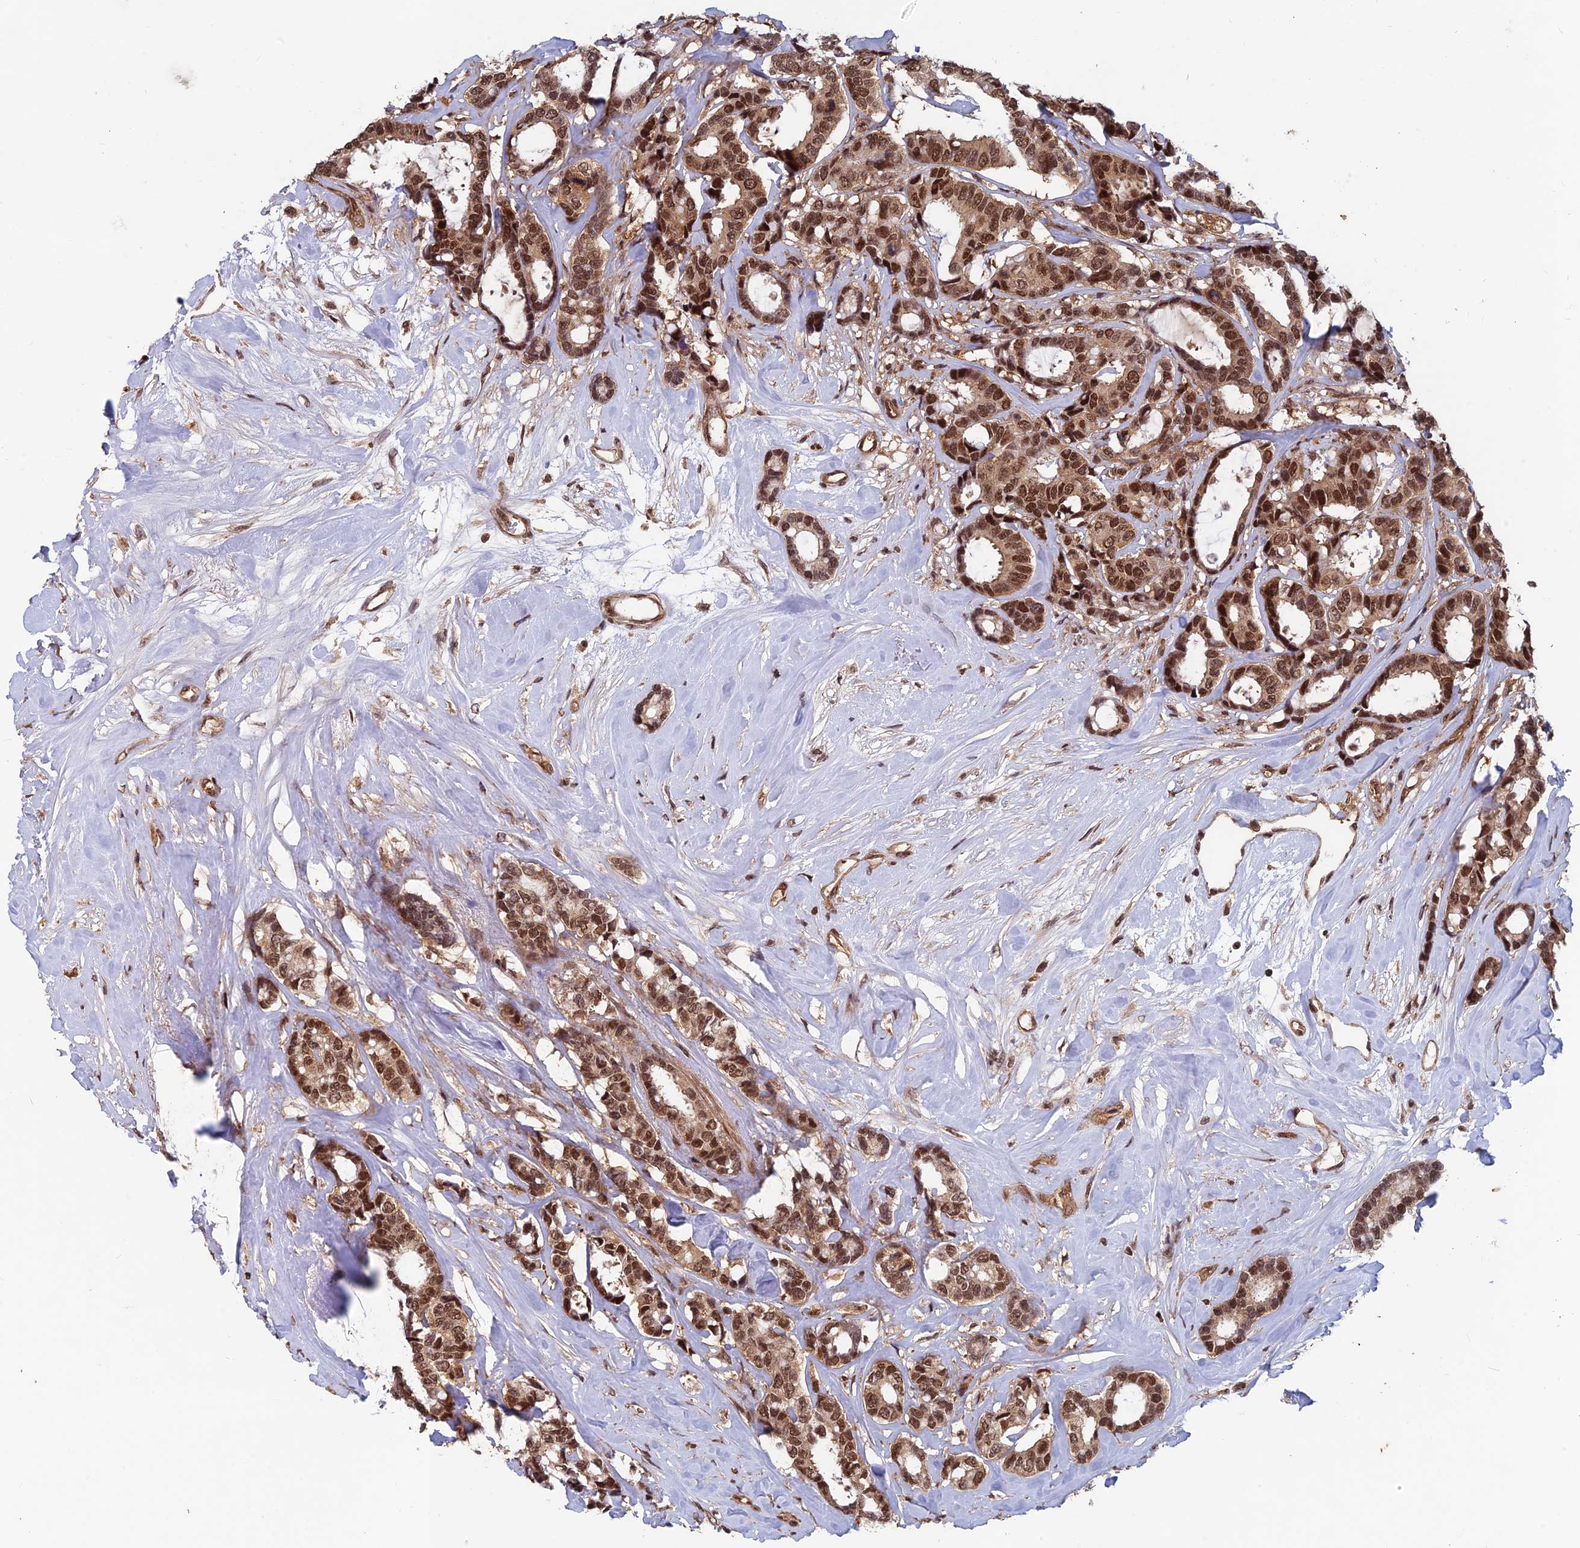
{"staining": {"intensity": "moderate", "quantity": ">75%", "location": "nuclear"}, "tissue": "breast cancer", "cell_type": "Tumor cells", "image_type": "cancer", "snomed": [{"axis": "morphology", "description": "Duct carcinoma"}, {"axis": "topography", "description": "Breast"}], "caption": "This micrograph demonstrates immunohistochemistry (IHC) staining of breast cancer, with medium moderate nuclear expression in approximately >75% of tumor cells.", "gene": "FAM53C", "patient": {"sex": "female", "age": 87}}